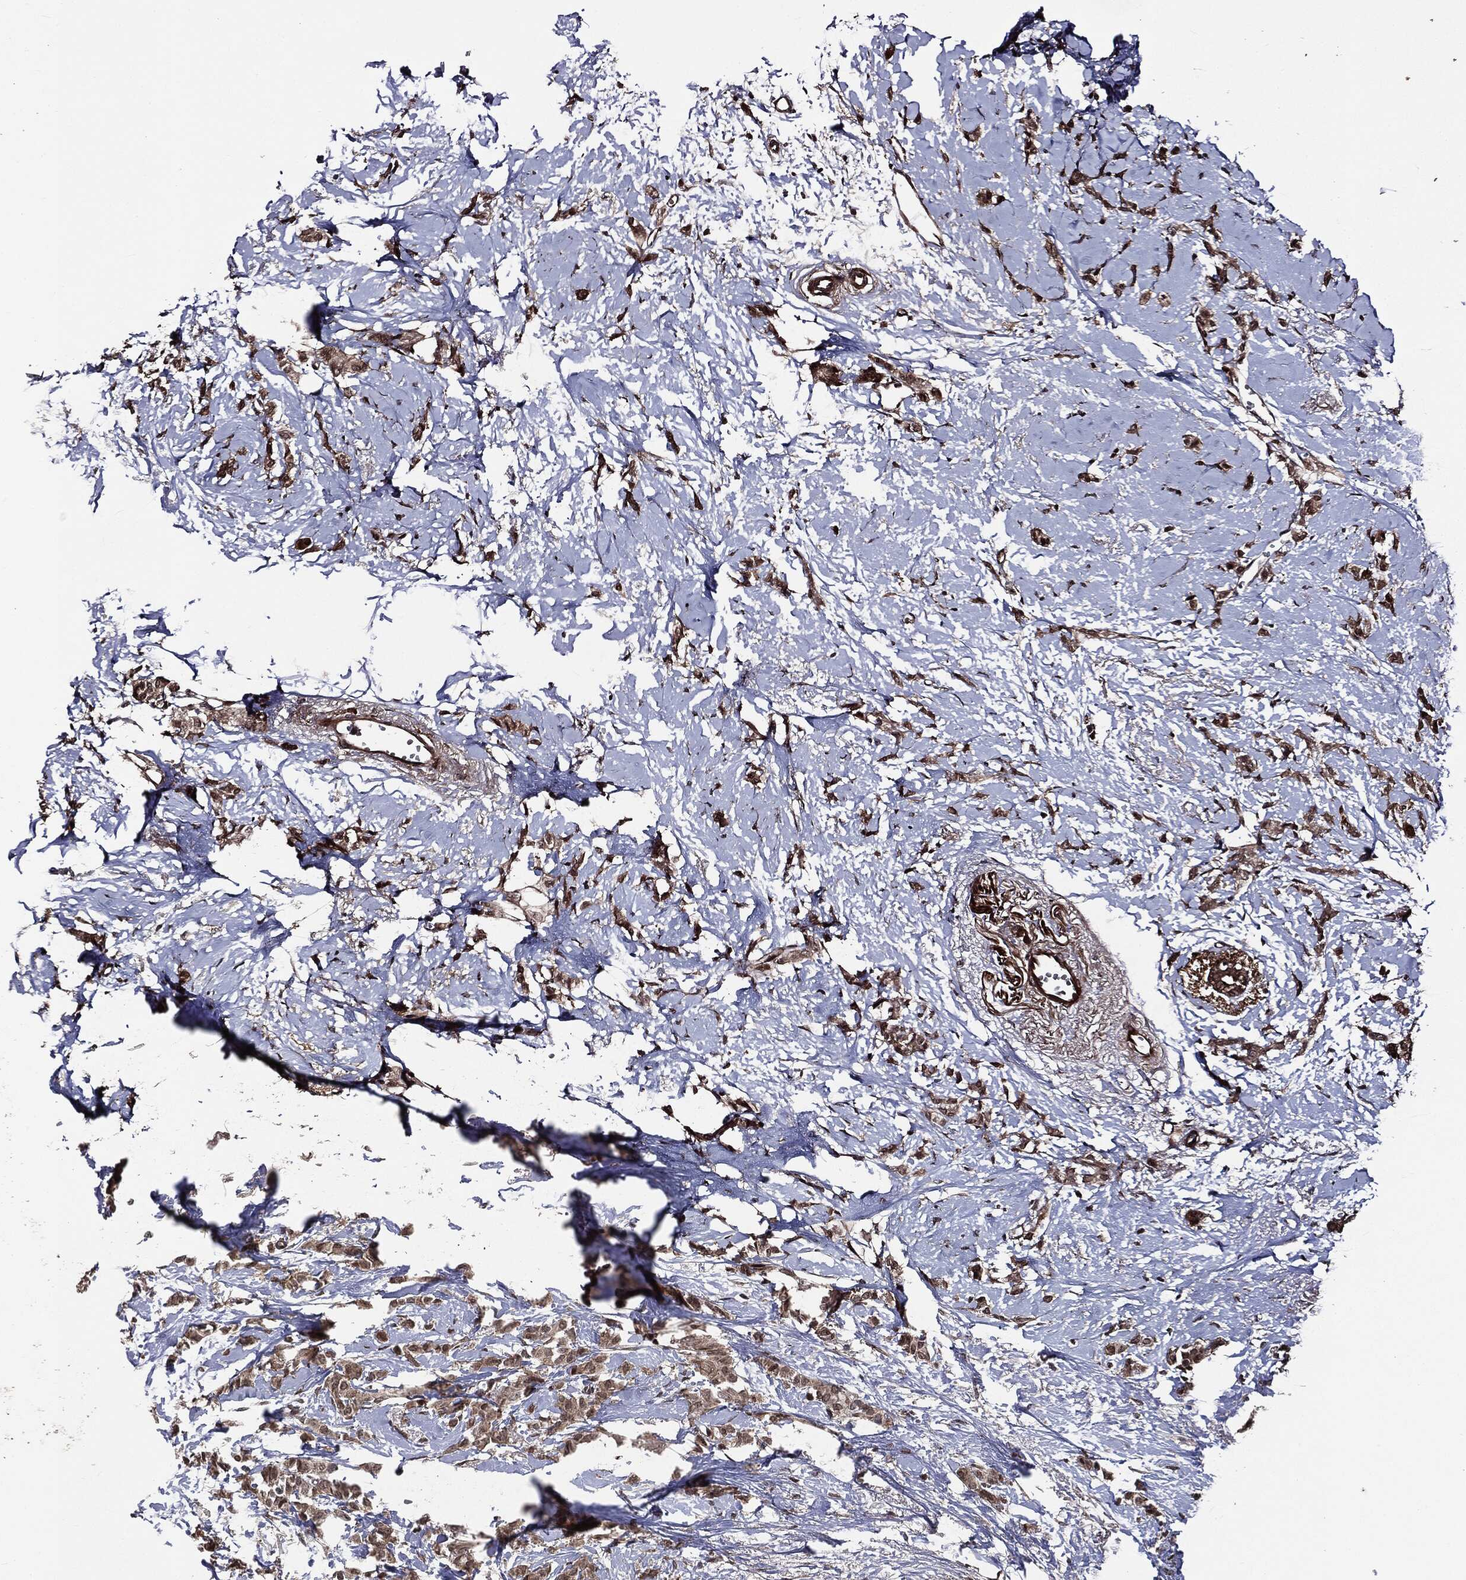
{"staining": {"intensity": "weak", "quantity": "<25%", "location": "cytoplasmic/membranous"}, "tissue": "breast cancer", "cell_type": "Tumor cells", "image_type": "cancer", "snomed": [{"axis": "morphology", "description": "Duct carcinoma"}, {"axis": "topography", "description": "Breast"}], "caption": "A photomicrograph of breast cancer (invasive ductal carcinoma) stained for a protein reveals no brown staining in tumor cells.", "gene": "SMAD4", "patient": {"sex": "female", "age": 85}}